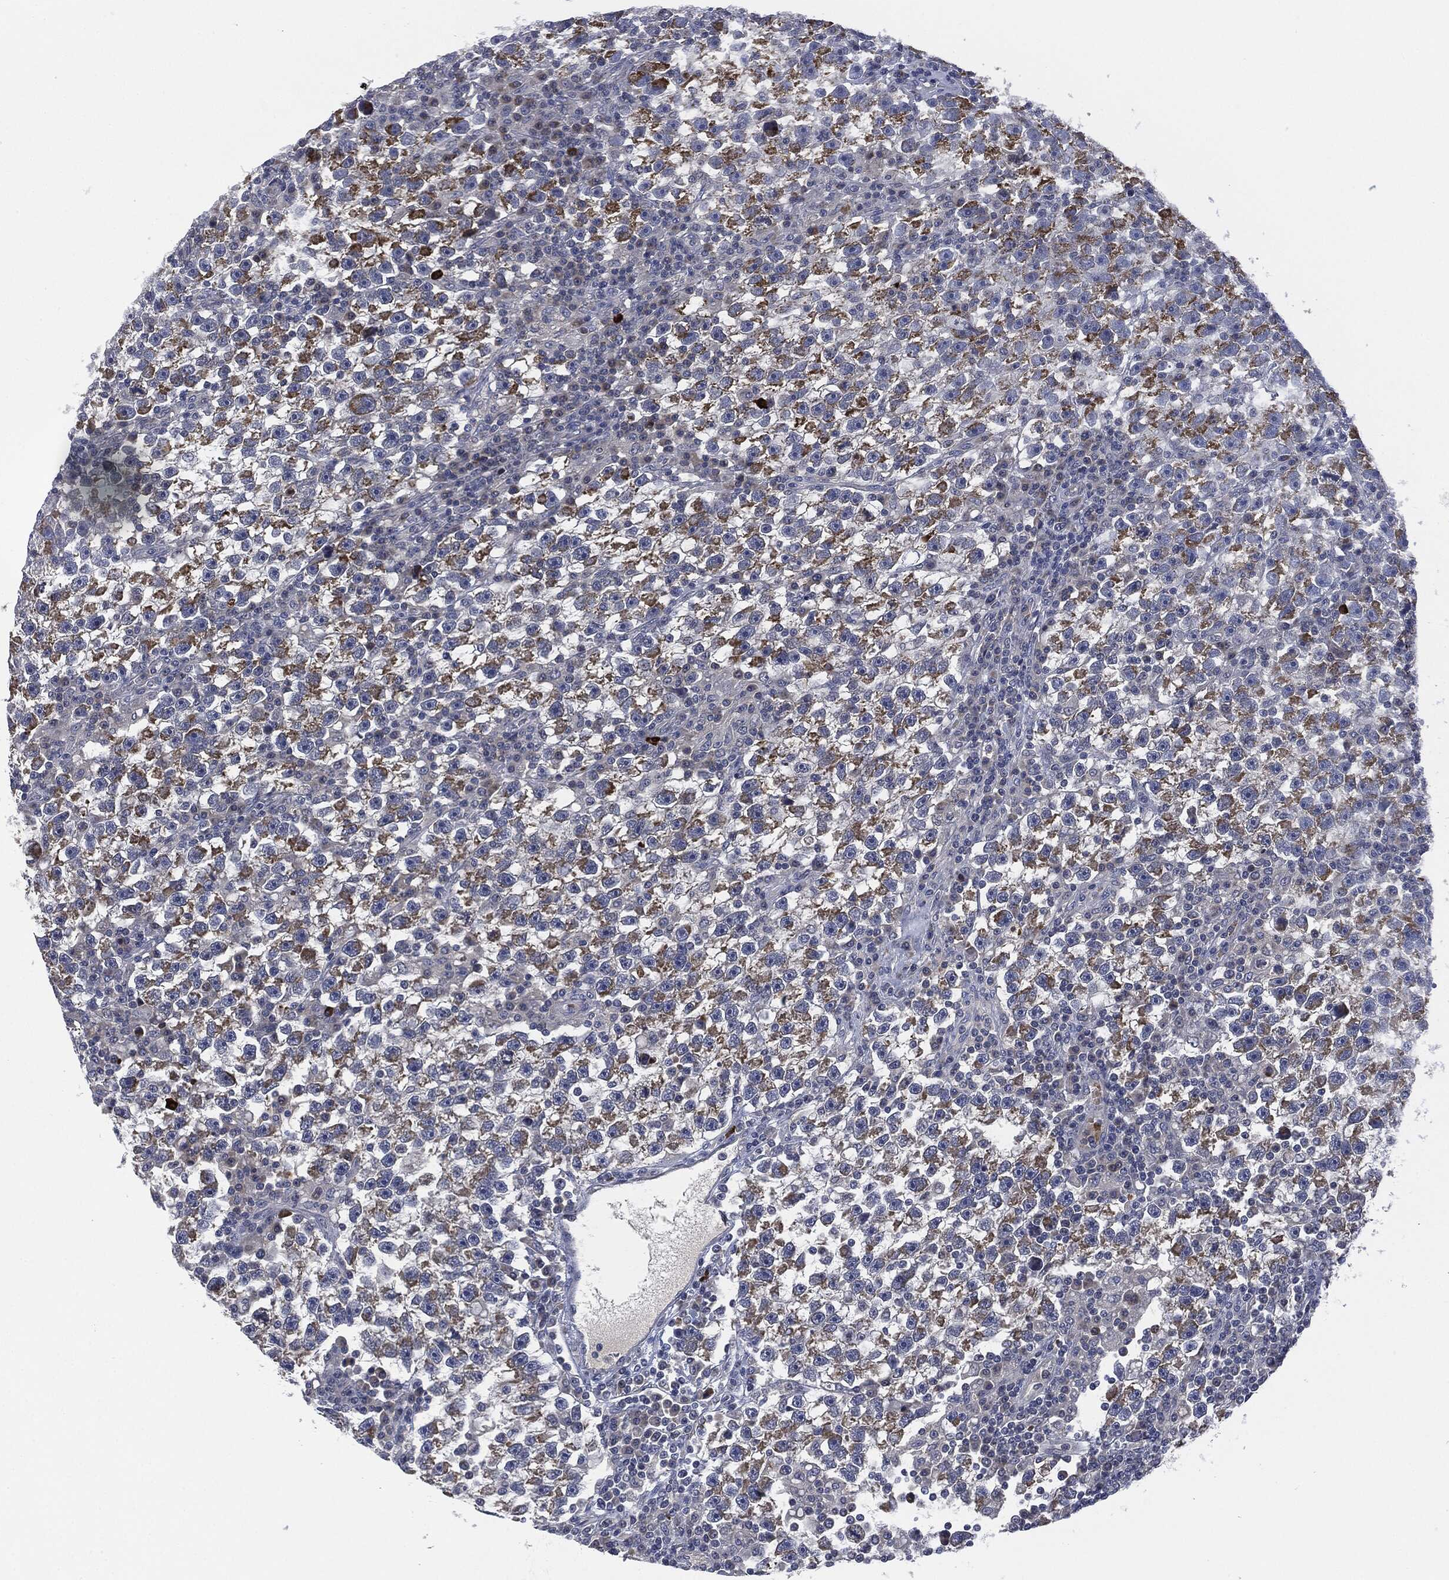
{"staining": {"intensity": "strong", "quantity": "<25%", "location": "cytoplasmic/membranous"}, "tissue": "testis cancer", "cell_type": "Tumor cells", "image_type": "cancer", "snomed": [{"axis": "morphology", "description": "Seminoma, NOS"}, {"axis": "topography", "description": "Testis"}], "caption": "Immunohistochemical staining of human seminoma (testis) reveals strong cytoplasmic/membranous protein positivity in approximately <25% of tumor cells. (DAB (3,3'-diaminobenzidine) IHC, brown staining for protein, blue staining for nuclei).", "gene": "SIGLEC9", "patient": {"sex": "male", "age": 47}}